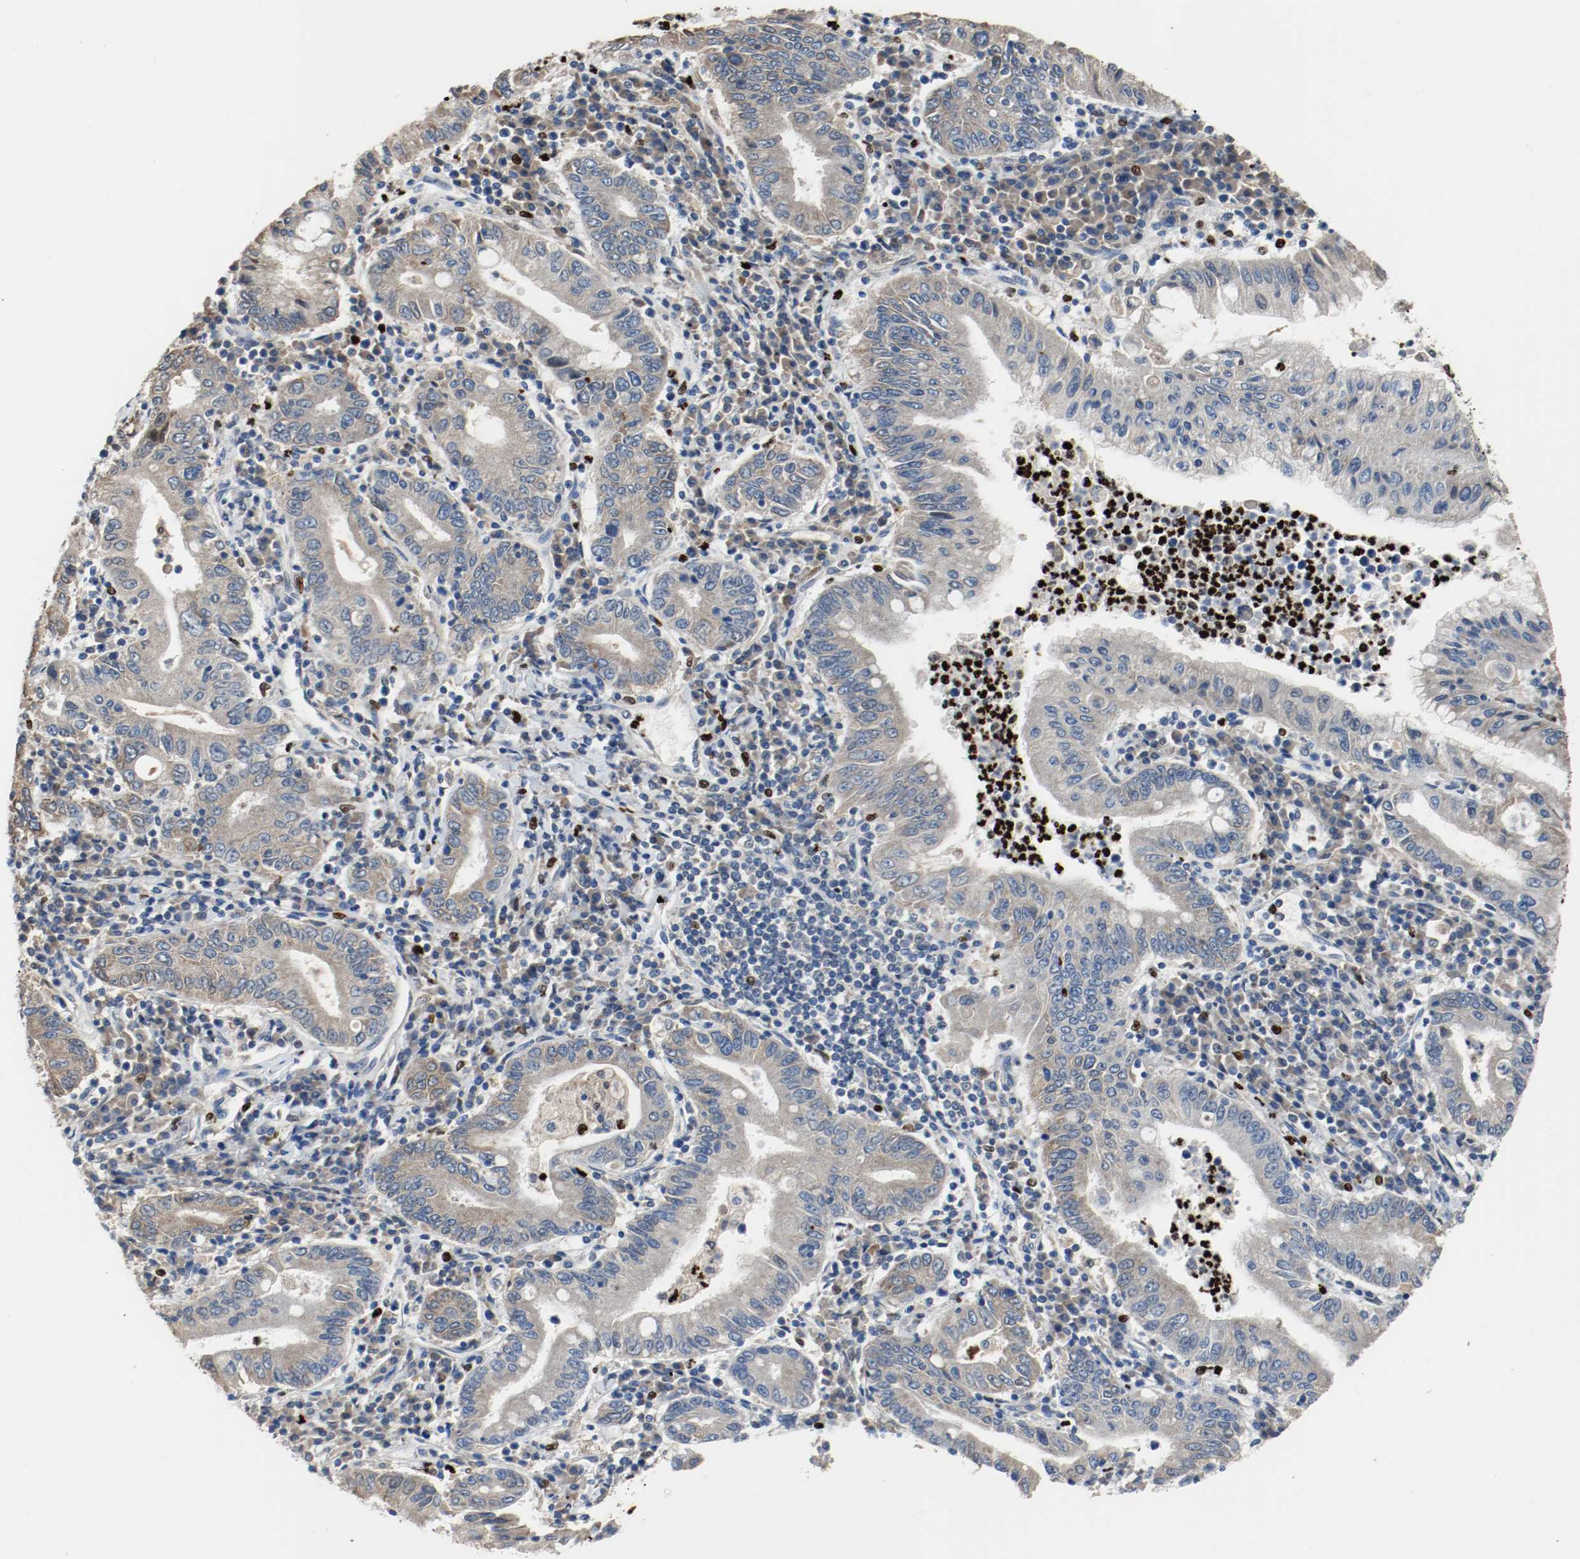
{"staining": {"intensity": "negative", "quantity": "none", "location": "none"}, "tissue": "stomach cancer", "cell_type": "Tumor cells", "image_type": "cancer", "snomed": [{"axis": "morphology", "description": "Normal tissue, NOS"}, {"axis": "morphology", "description": "Adenocarcinoma, NOS"}, {"axis": "topography", "description": "Esophagus"}, {"axis": "topography", "description": "Stomach, upper"}, {"axis": "topography", "description": "Peripheral nerve tissue"}], "caption": "This is an immunohistochemistry (IHC) photomicrograph of human stomach cancer. There is no expression in tumor cells.", "gene": "BLK", "patient": {"sex": "male", "age": 62}}